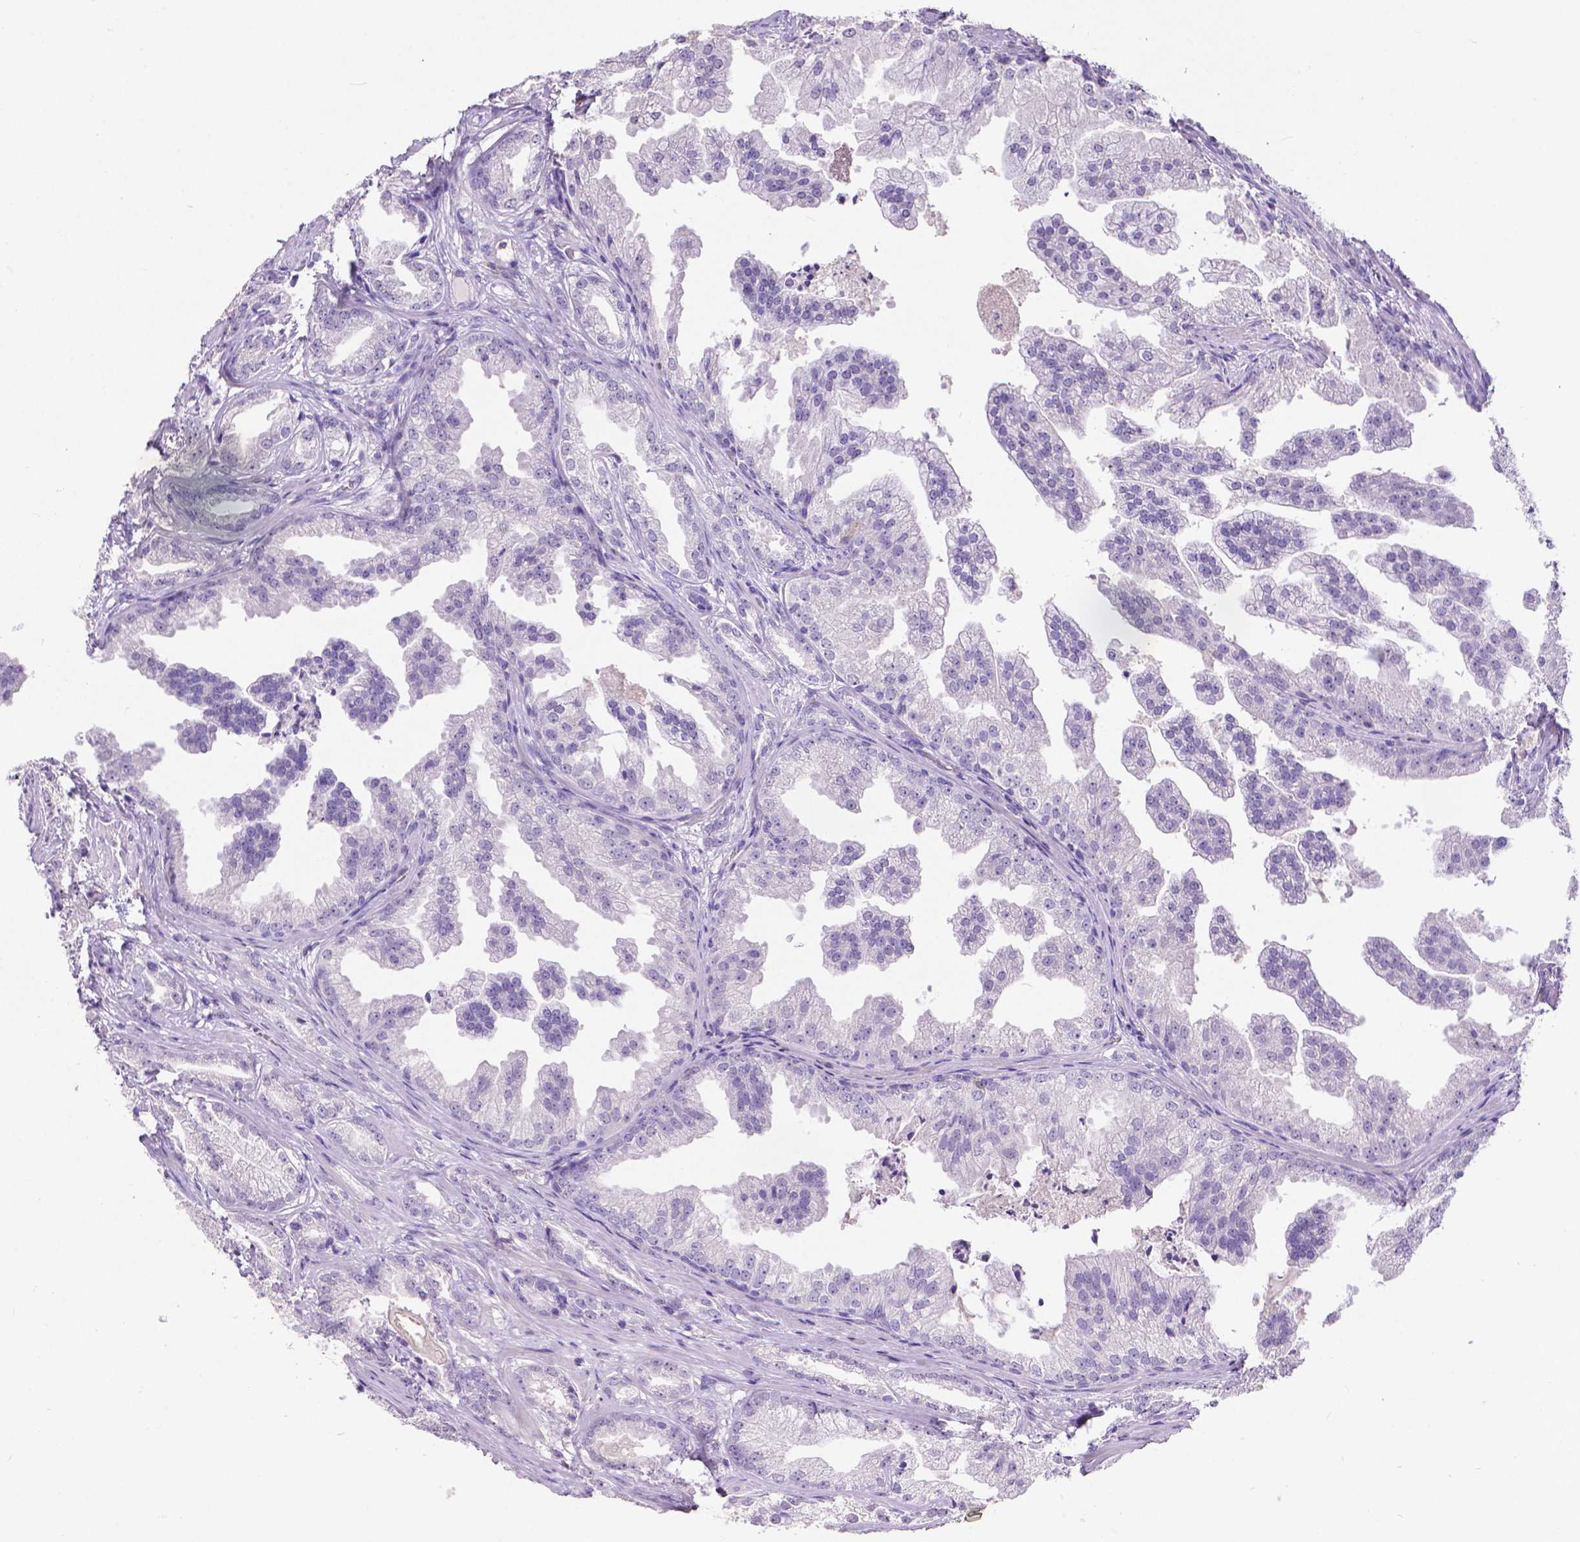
{"staining": {"intensity": "negative", "quantity": "none", "location": "none"}, "tissue": "prostate cancer", "cell_type": "Tumor cells", "image_type": "cancer", "snomed": [{"axis": "morphology", "description": "Adenocarcinoma, Low grade"}, {"axis": "topography", "description": "Prostate"}], "caption": "A histopathology image of prostate adenocarcinoma (low-grade) stained for a protein shows no brown staining in tumor cells.", "gene": "CD4", "patient": {"sex": "male", "age": 65}}